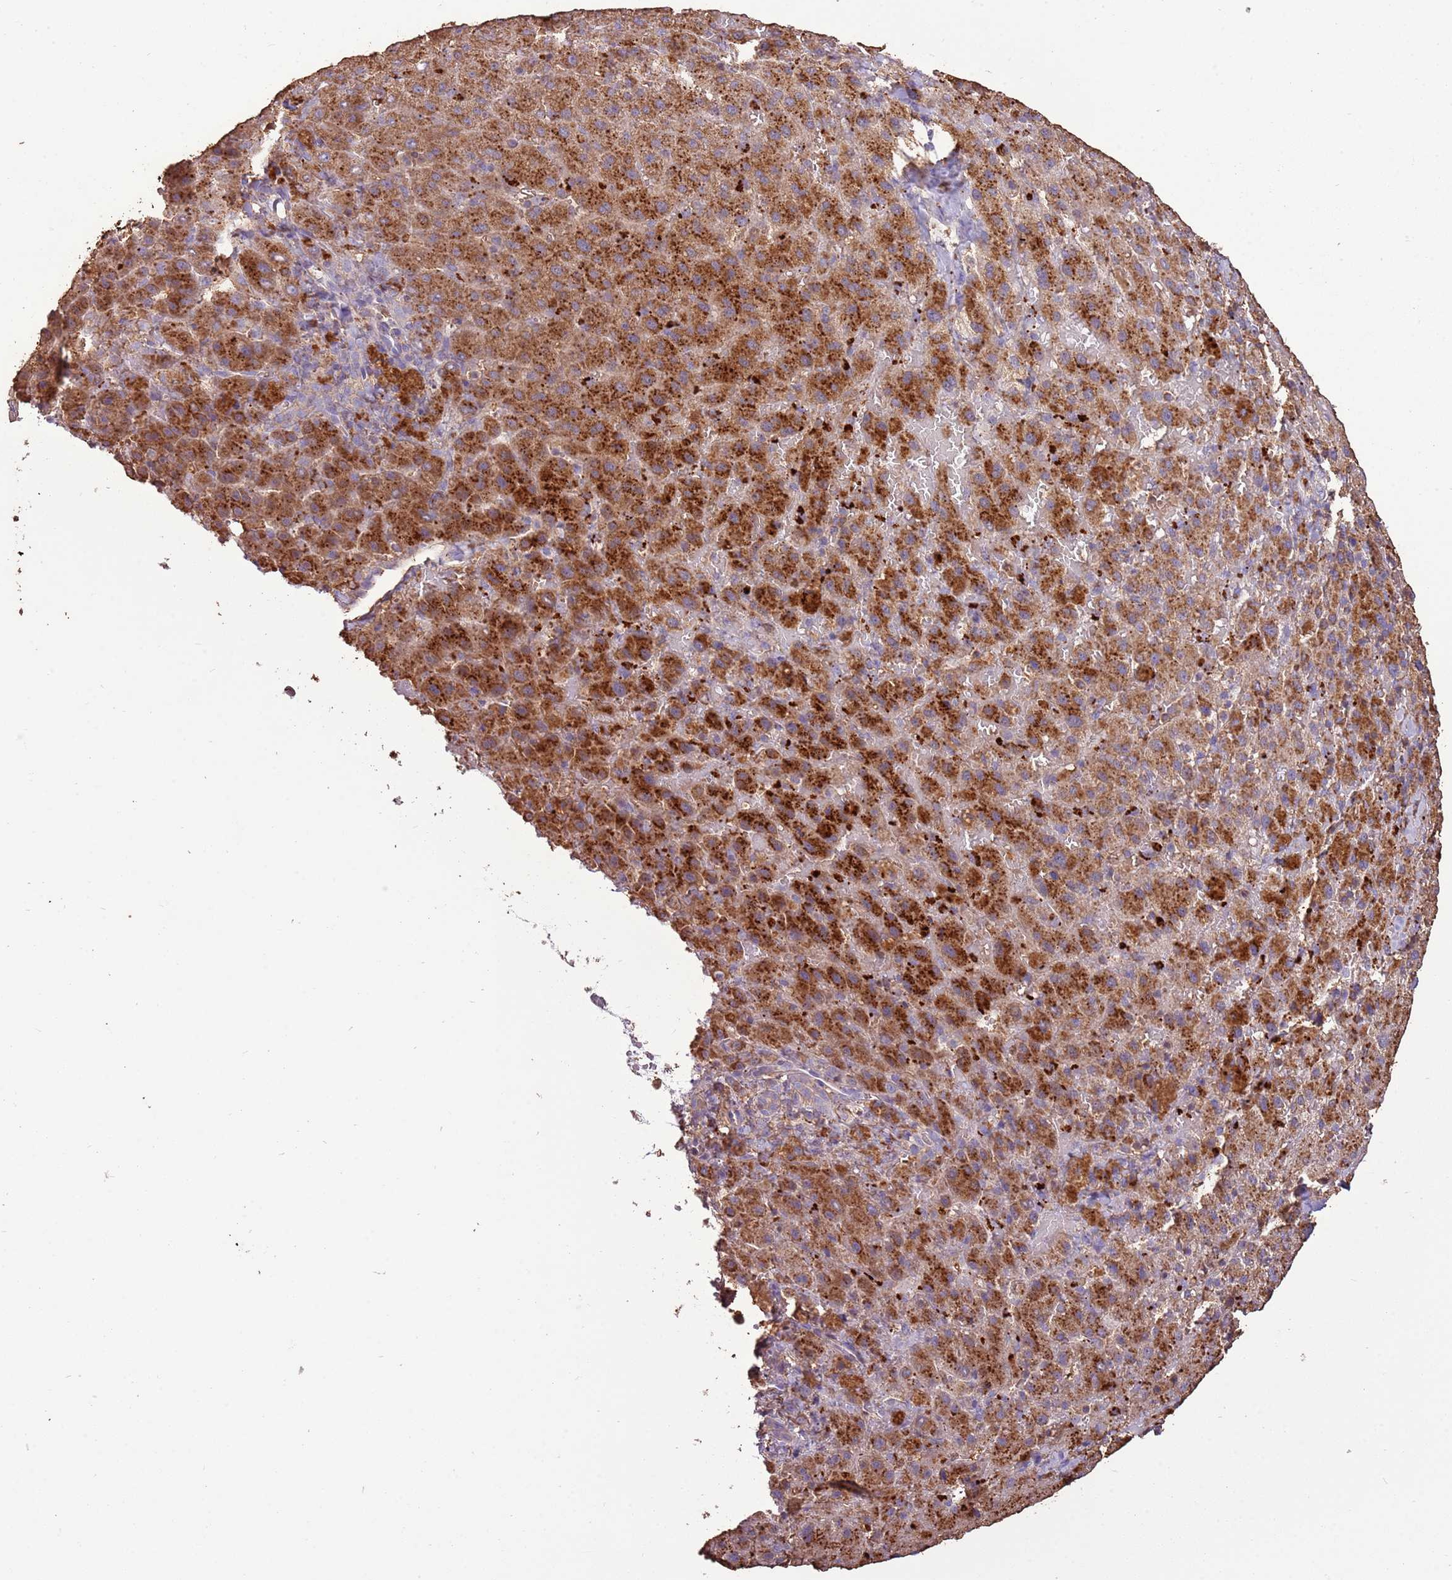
{"staining": {"intensity": "strong", "quantity": ">75%", "location": "cytoplasmic/membranous"}, "tissue": "liver cancer", "cell_type": "Tumor cells", "image_type": "cancer", "snomed": [{"axis": "morphology", "description": "Carcinoma, Hepatocellular, NOS"}, {"axis": "topography", "description": "Liver"}], "caption": "Immunohistochemical staining of human hepatocellular carcinoma (liver) exhibits high levels of strong cytoplasmic/membranous positivity in approximately >75% of tumor cells. (DAB IHC, brown staining for protein, blue staining for nuclei).", "gene": "ARL10", "patient": {"sex": "female", "age": 58}}